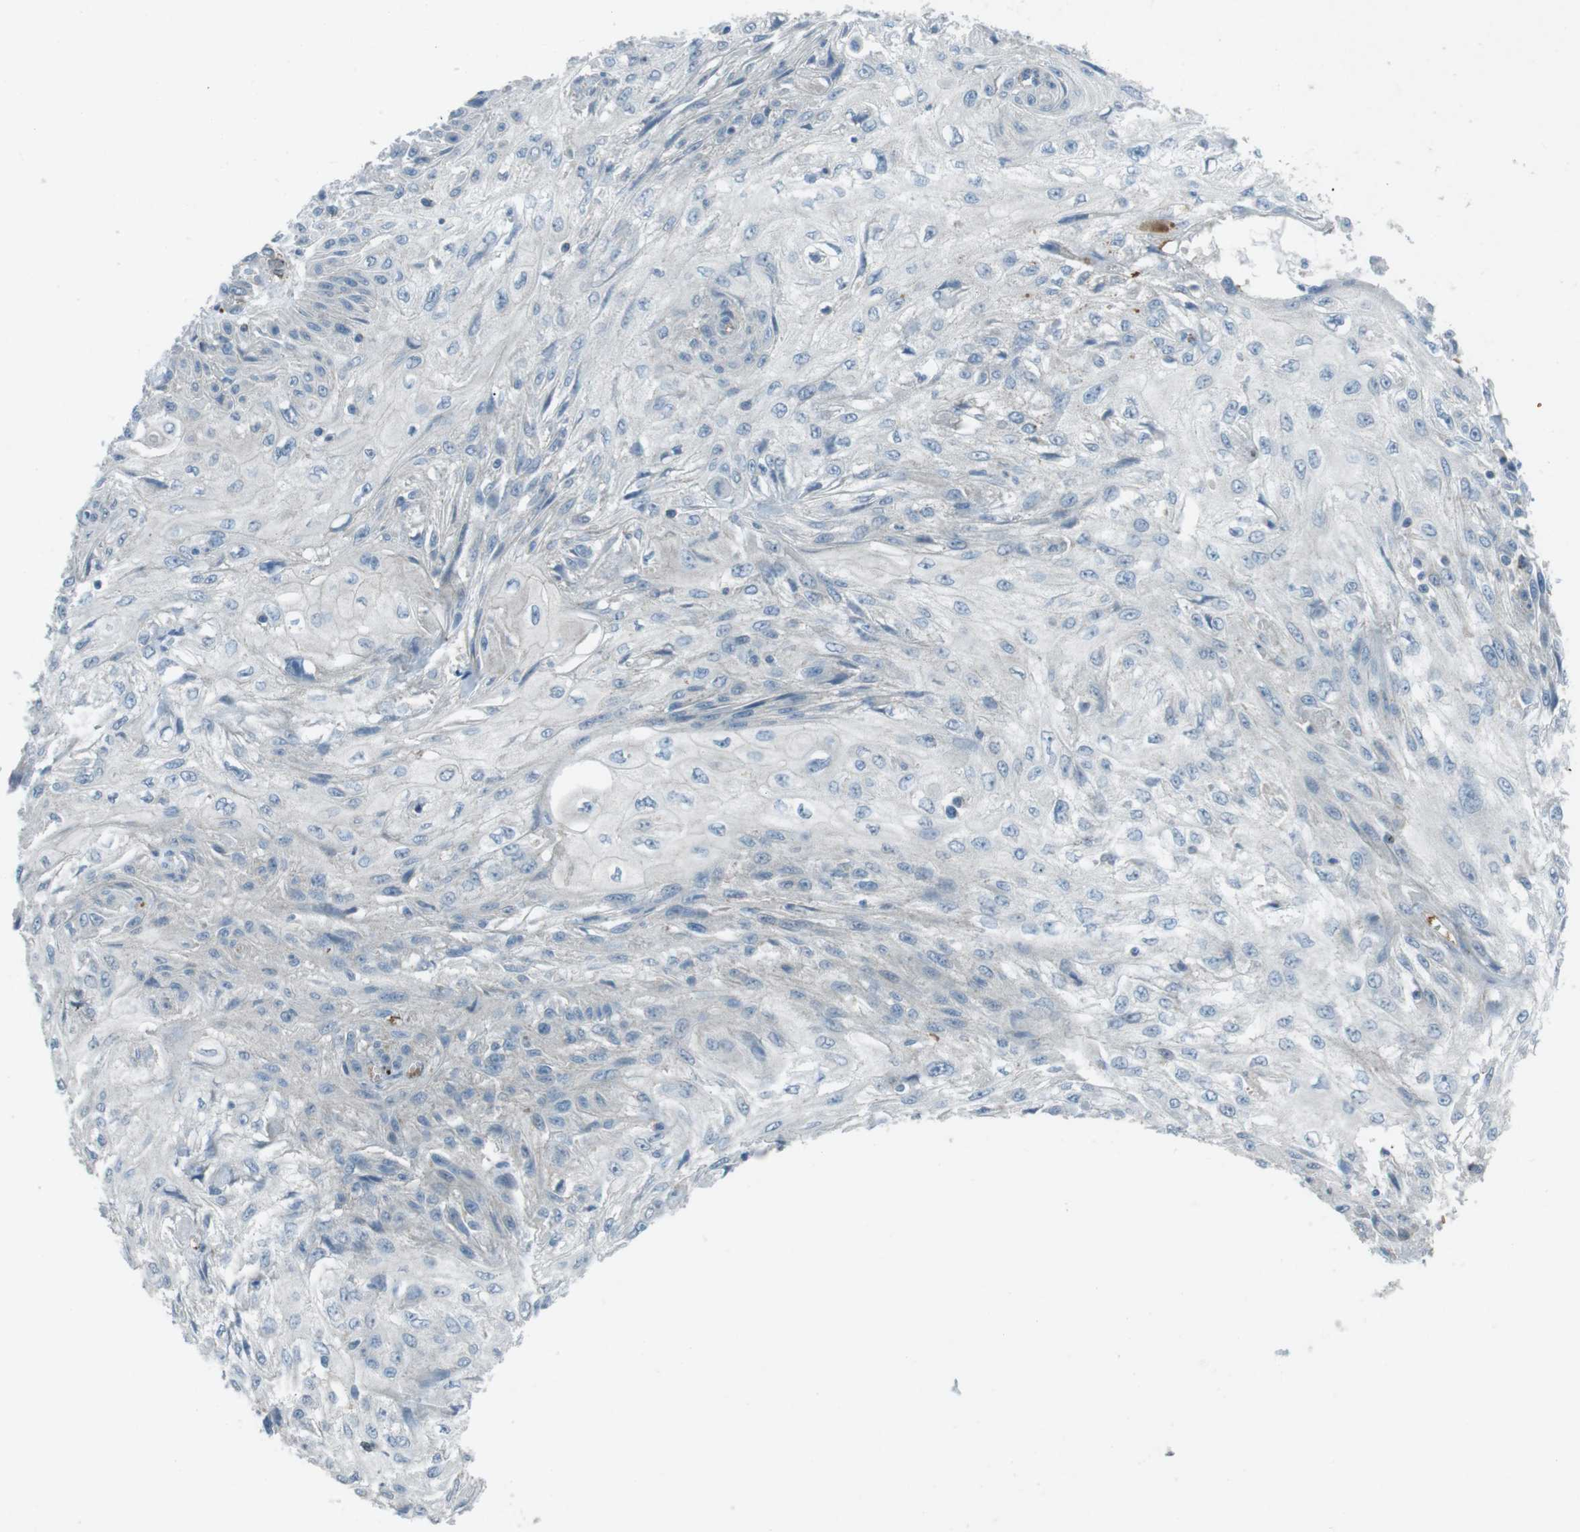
{"staining": {"intensity": "negative", "quantity": "none", "location": "none"}, "tissue": "skin cancer", "cell_type": "Tumor cells", "image_type": "cancer", "snomed": [{"axis": "morphology", "description": "Squamous cell carcinoma, NOS"}, {"axis": "topography", "description": "Skin"}], "caption": "DAB (3,3'-diaminobenzidine) immunohistochemical staining of human squamous cell carcinoma (skin) demonstrates no significant staining in tumor cells.", "gene": "SPTA1", "patient": {"sex": "male", "age": 75}}